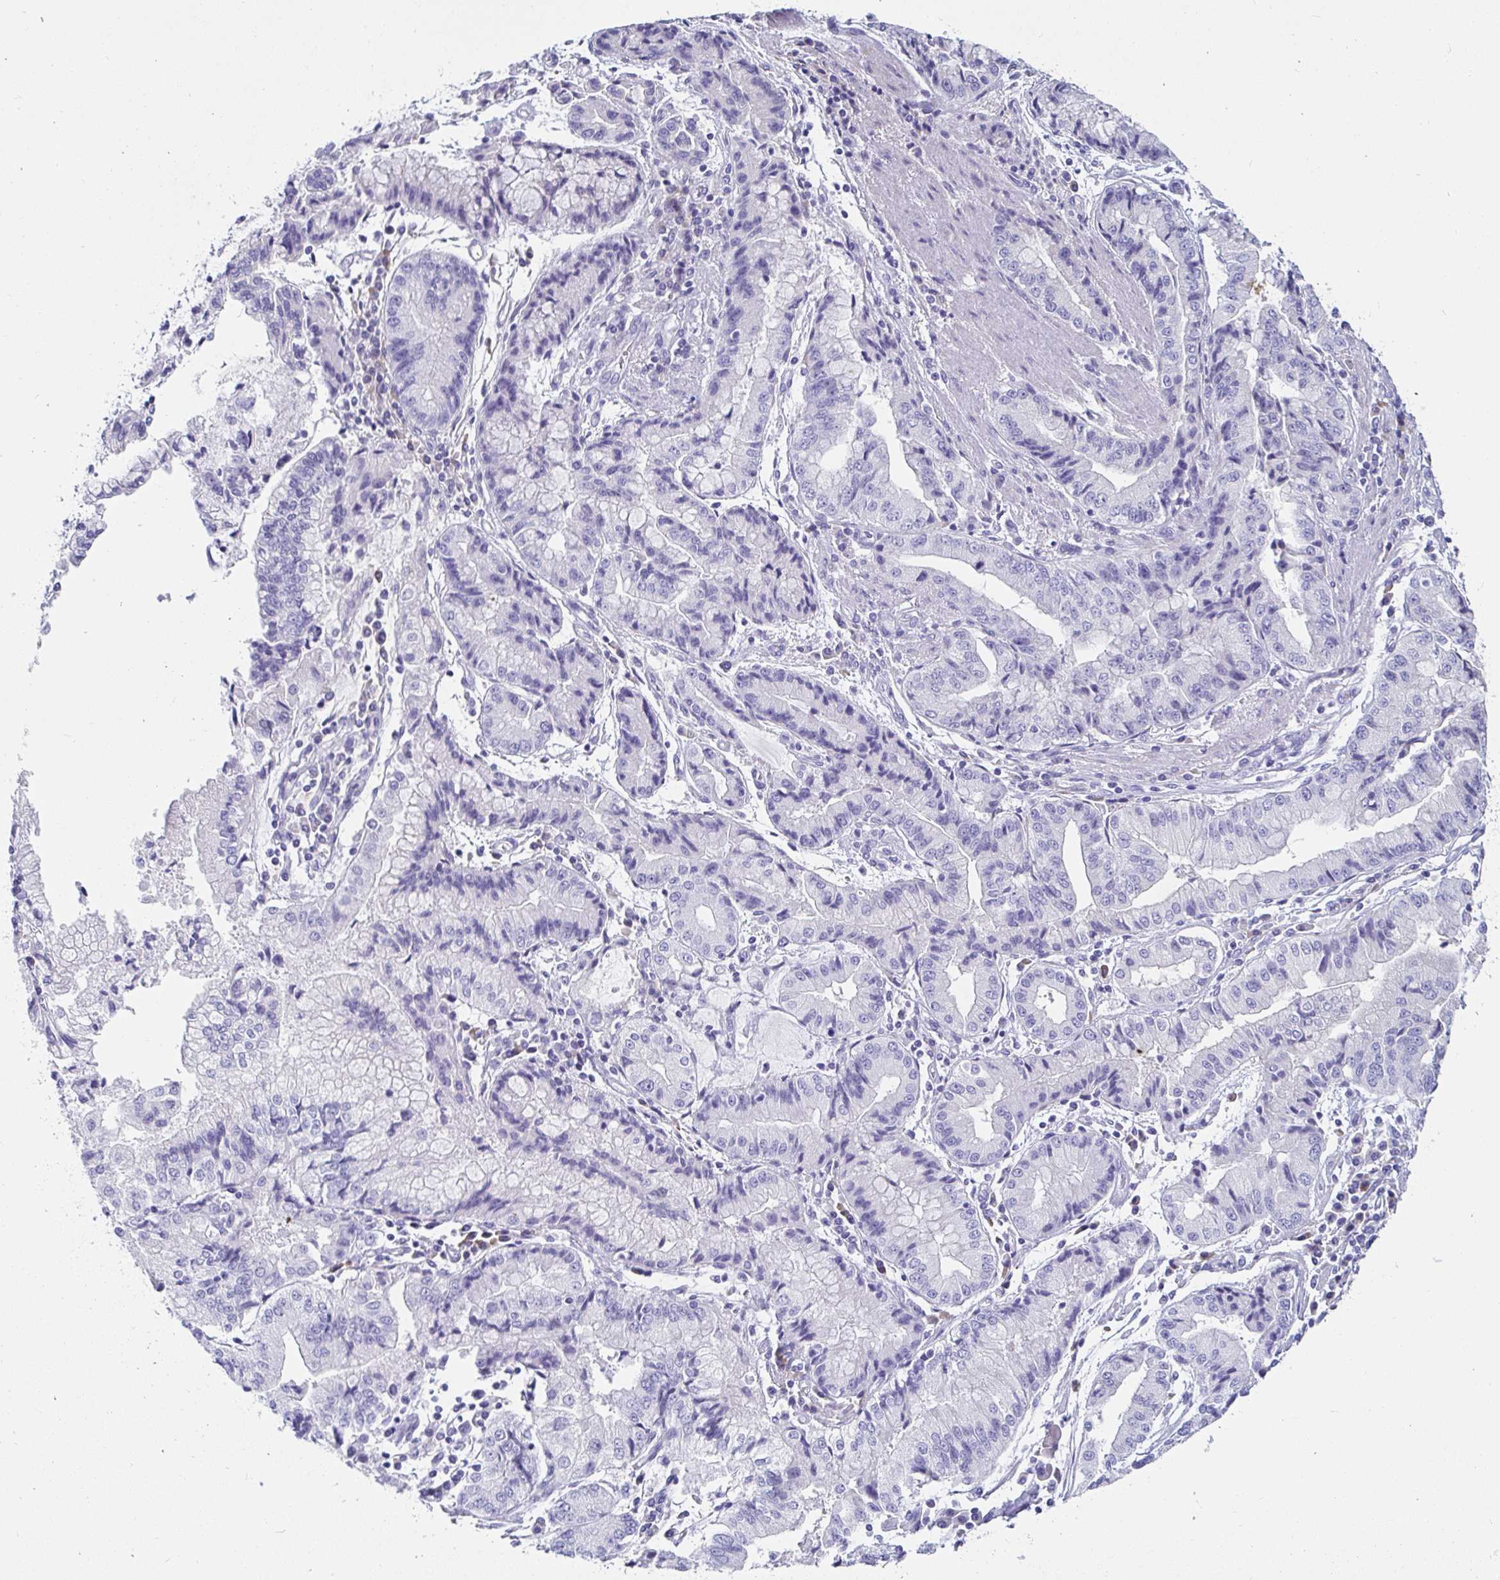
{"staining": {"intensity": "negative", "quantity": "none", "location": "none"}, "tissue": "stomach cancer", "cell_type": "Tumor cells", "image_type": "cancer", "snomed": [{"axis": "morphology", "description": "Adenocarcinoma, NOS"}, {"axis": "topography", "description": "Stomach, upper"}], "caption": "Immunohistochemical staining of human adenocarcinoma (stomach) displays no significant expression in tumor cells.", "gene": "C4orf17", "patient": {"sex": "female", "age": 74}}